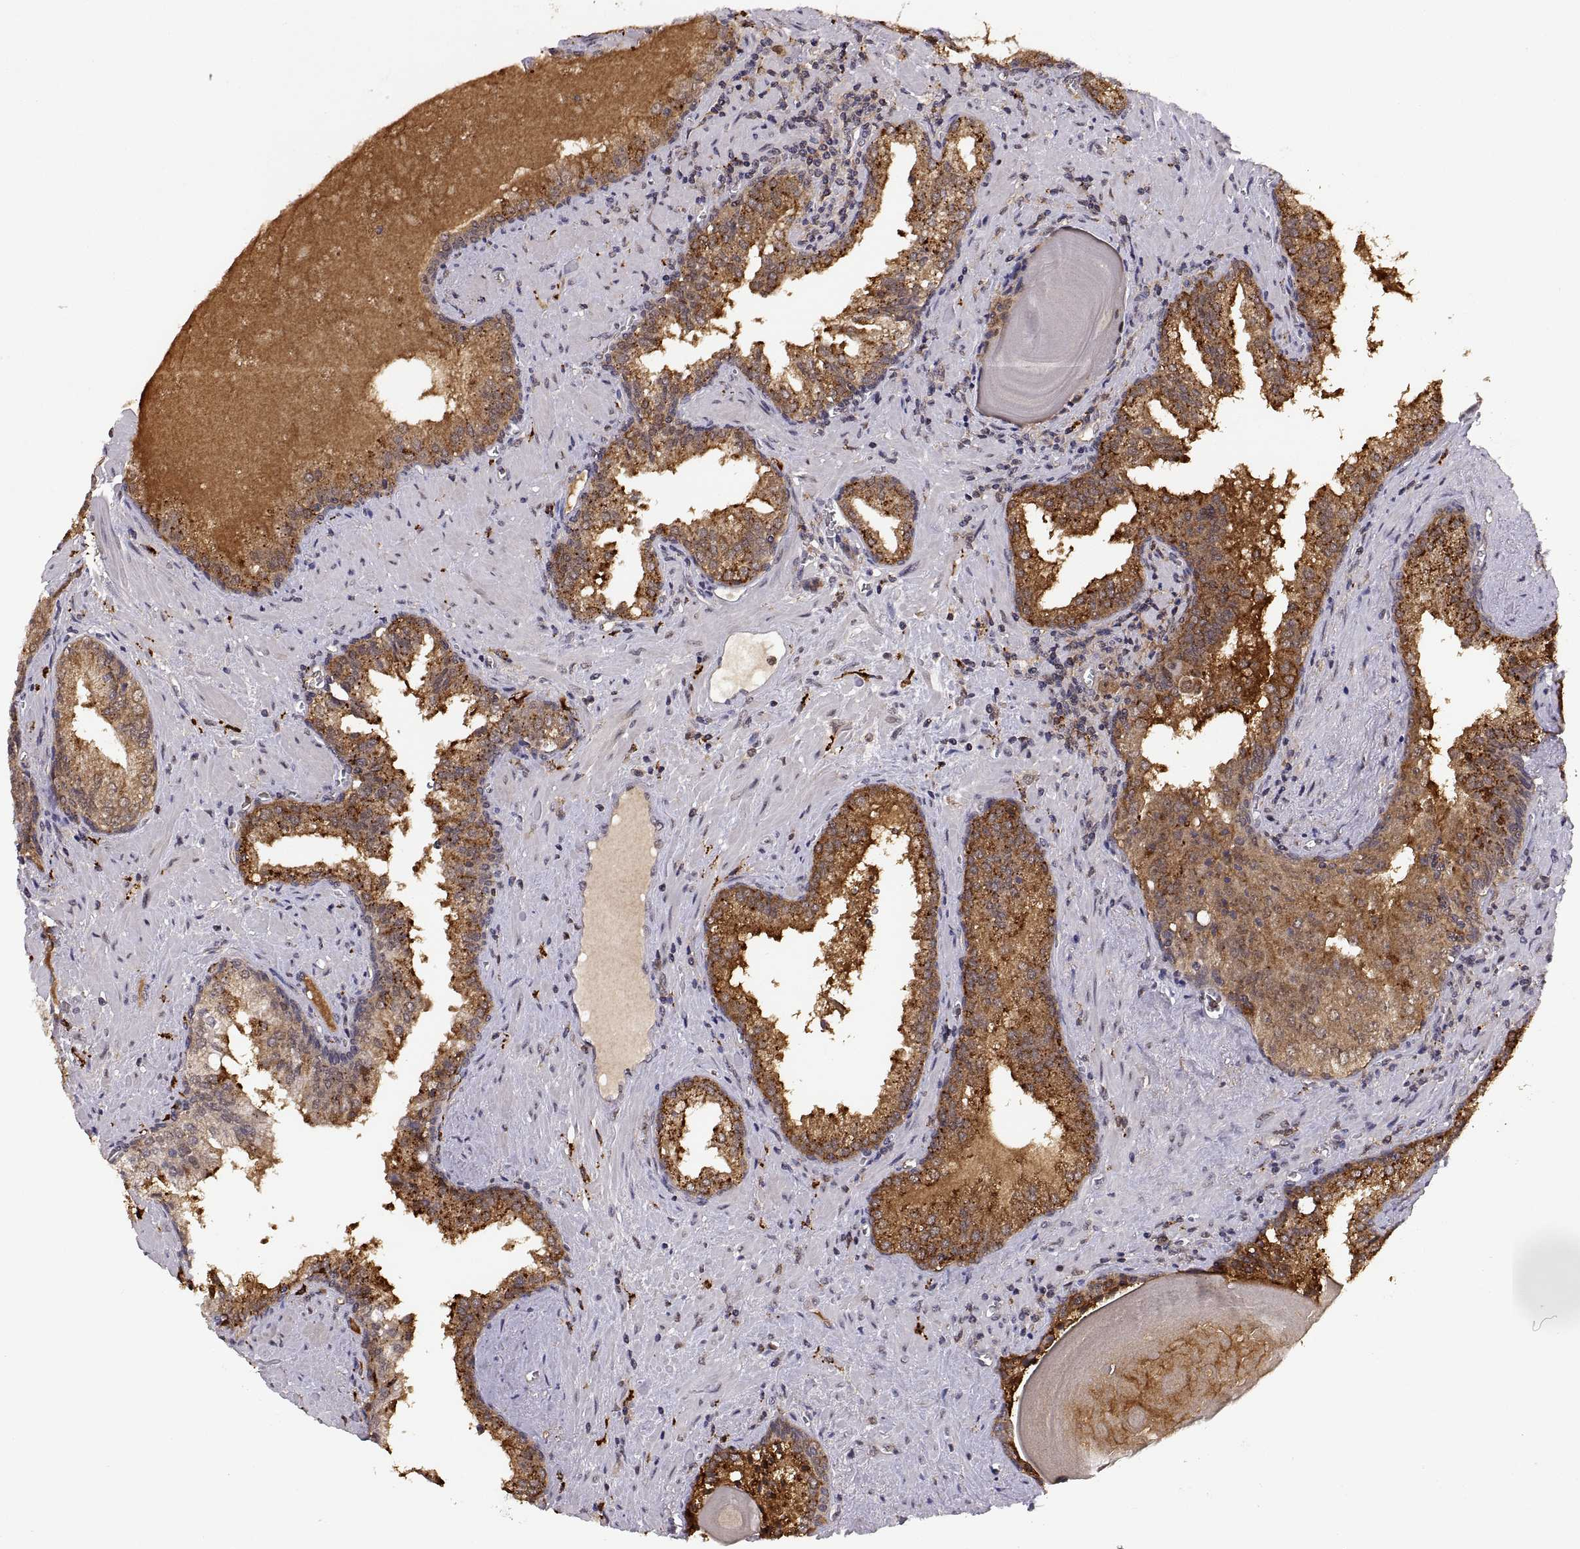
{"staining": {"intensity": "moderate", "quantity": "25%-75%", "location": "cytoplasmic/membranous,nuclear"}, "tissue": "prostate cancer", "cell_type": "Tumor cells", "image_type": "cancer", "snomed": [{"axis": "morphology", "description": "Adenocarcinoma, High grade"}, {"axis": "topography", "description": "Prostate"}], "caption": "Tumor cells demonstrate medium levels of moderate cytoplasmic/membranous and nuclear positivity in about 25%-75% of cells in high-grade adenocarcinoma (prostate).", "gene": "PSMC2", "patient": {"sex": "male", "age": 68}}